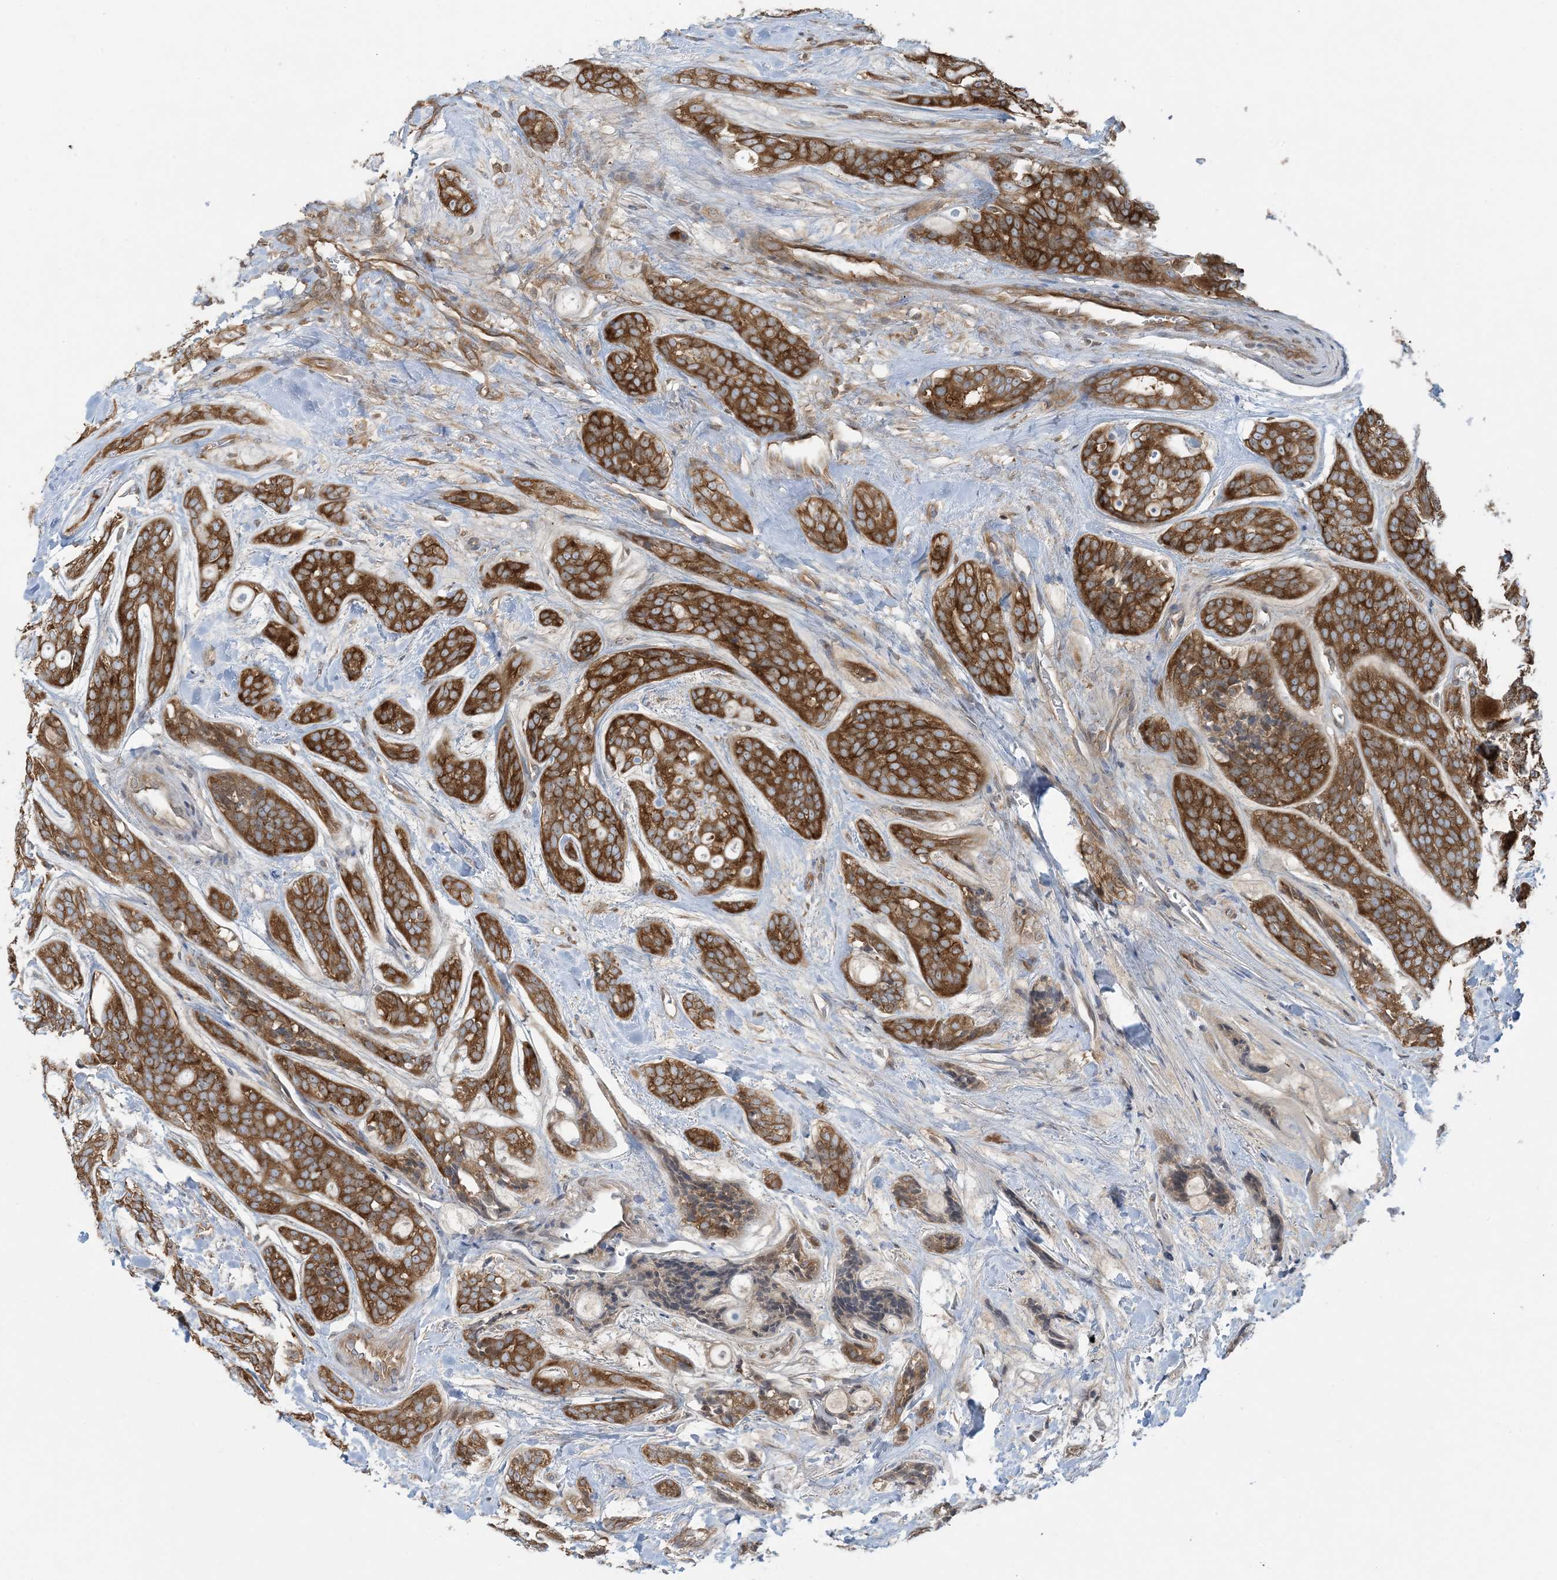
{"staining": {"intensity": "strong", "quantity": ">75%", "location": "cytoplasmic/membranous"}, "tissue": "head and neck cancer", "cell_type": "Tumor cells", "image_type": "cancer", "snomed": [{"axis": "morphology", "description": "Adenocarcinoma, NOS"}, {"axis": "topography", "description": "Head-Neck"}], "caption": "This micrograph exhibits immunohistochemistry staining of human head and neck cancer (adenocarcinoma), with high strong cytoplasmic/membranous staining in about >75% of tumor cells.", "gene": "OLA1", "patient": {"sex": "male", "age": 66}}